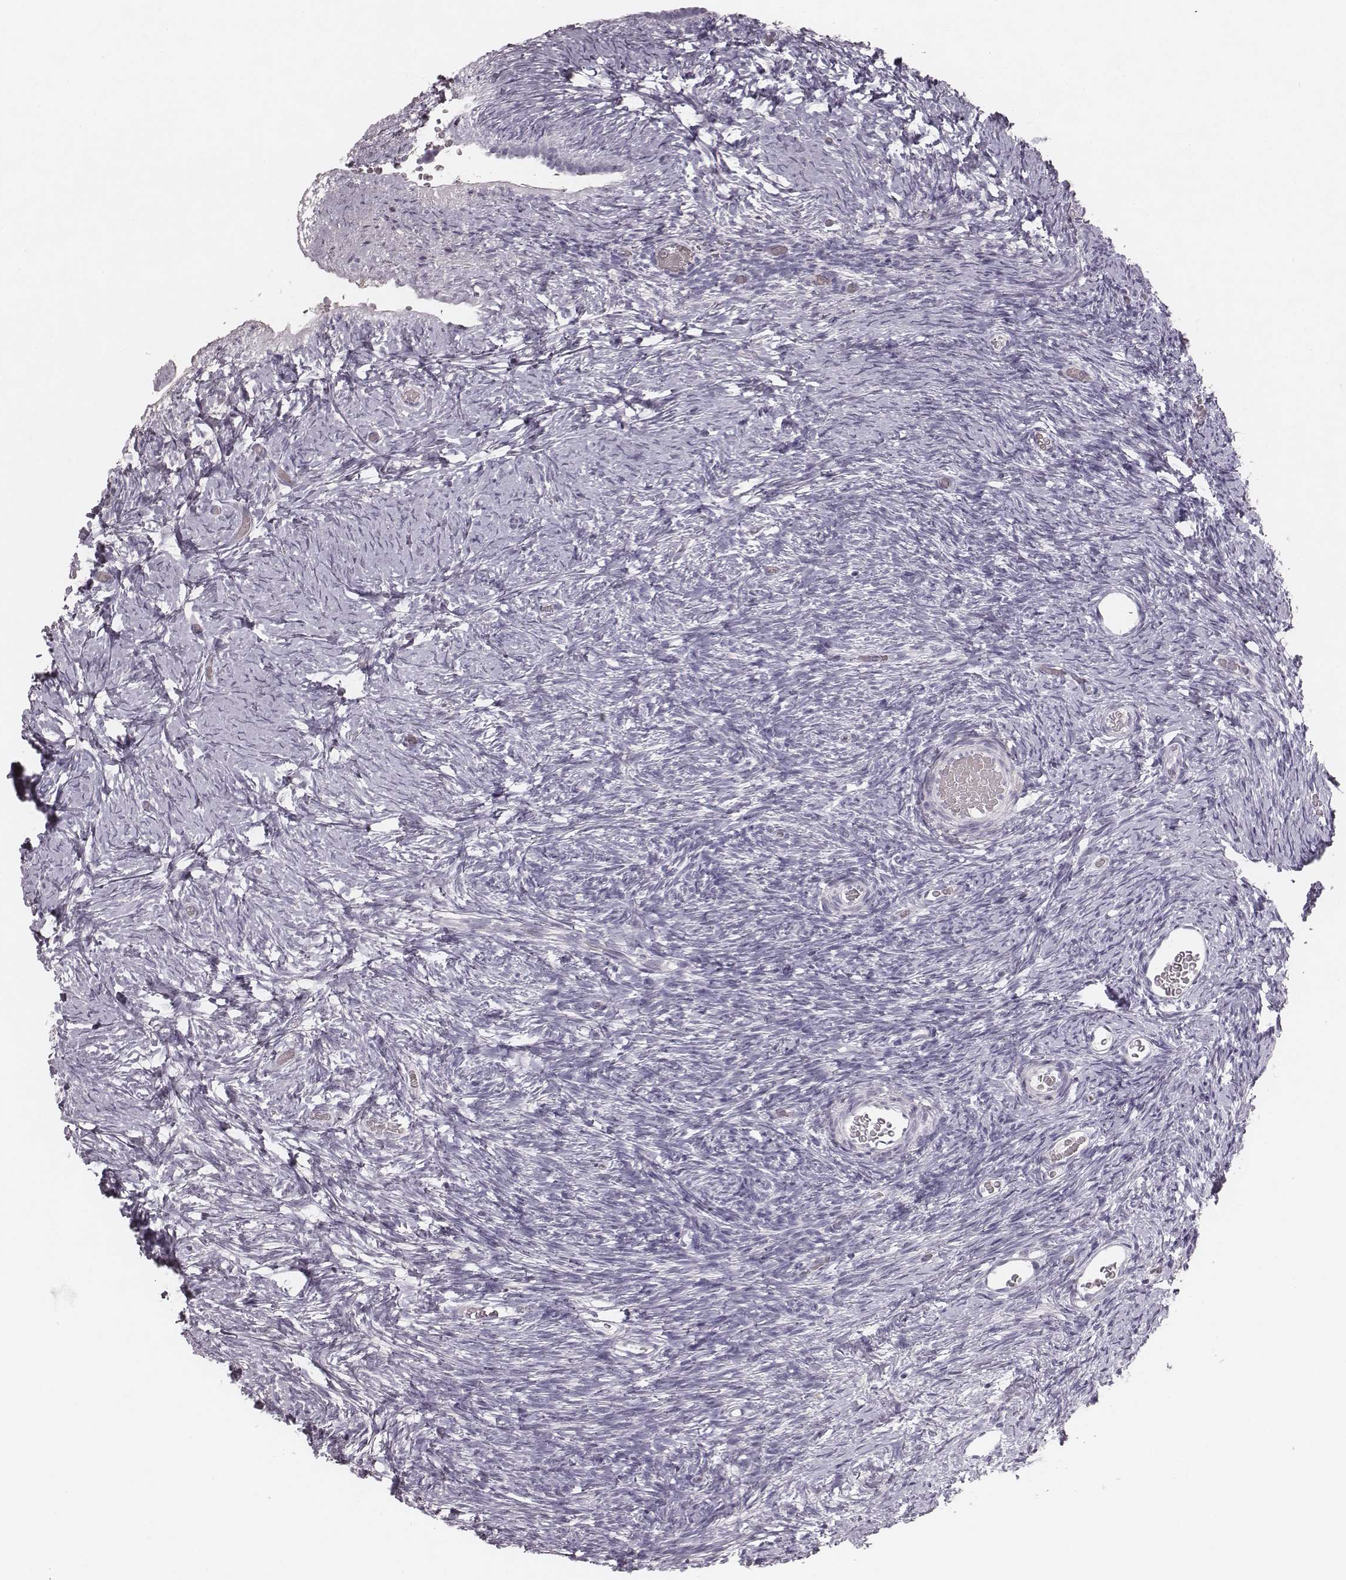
{"staining": {"intensity": "negative", "quantity": "none", "location": "none"}, "tissue": "ovary", "cell_type": "Ovarian stroma cells", "image_type": "normal", "snomed": [{"axis": "morphology", "description": "Normal tissue, NOS"}, {"axis": "topography", "description": "Ovary"}], "caption": "Image shows no protein expression in ovarian stroma cells of normal ovary.", "gene": "SPA17", "patient": {"sex": "female", "age": 39}}